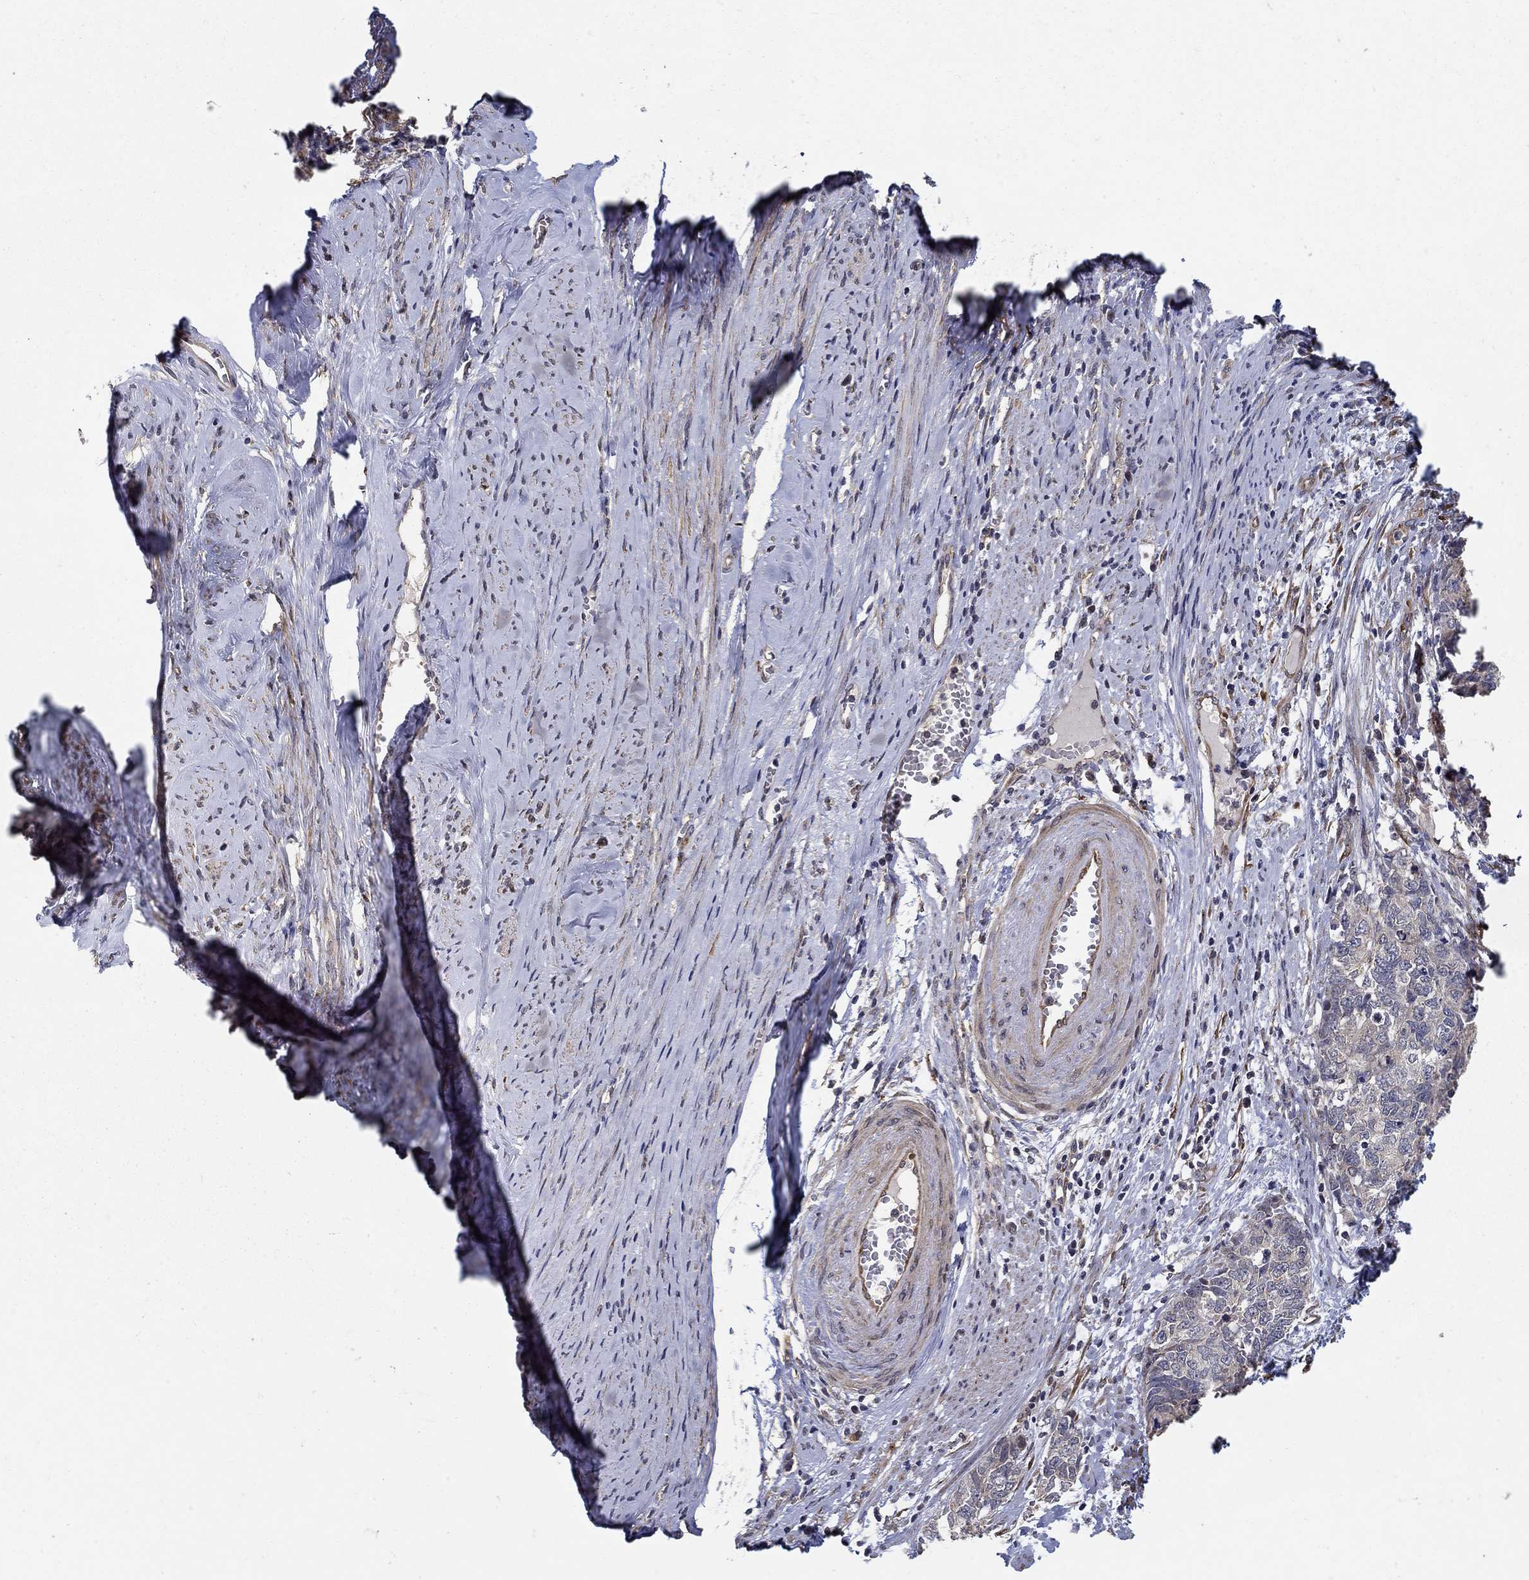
{"staining": {"intensity": "negative", "quantity": "none", "location": "none"}, "tissue": "cervical cancer", "cell_type": "Tumor cells", "image_type": "cancer", "snomed": [{"axis": "morphology", "description": "Squamous cell carcinoma, NOS"}, {"axis": "topography", "description": "Cervix"}], "caption": "A high-resolution micrograph shows IHC staining of squamous cell carcinoma (cervical), which demonstrates no significant staining in tumor cells.", "gene": "ZNF594", "patient": {"sex": "female", "age": 63}}